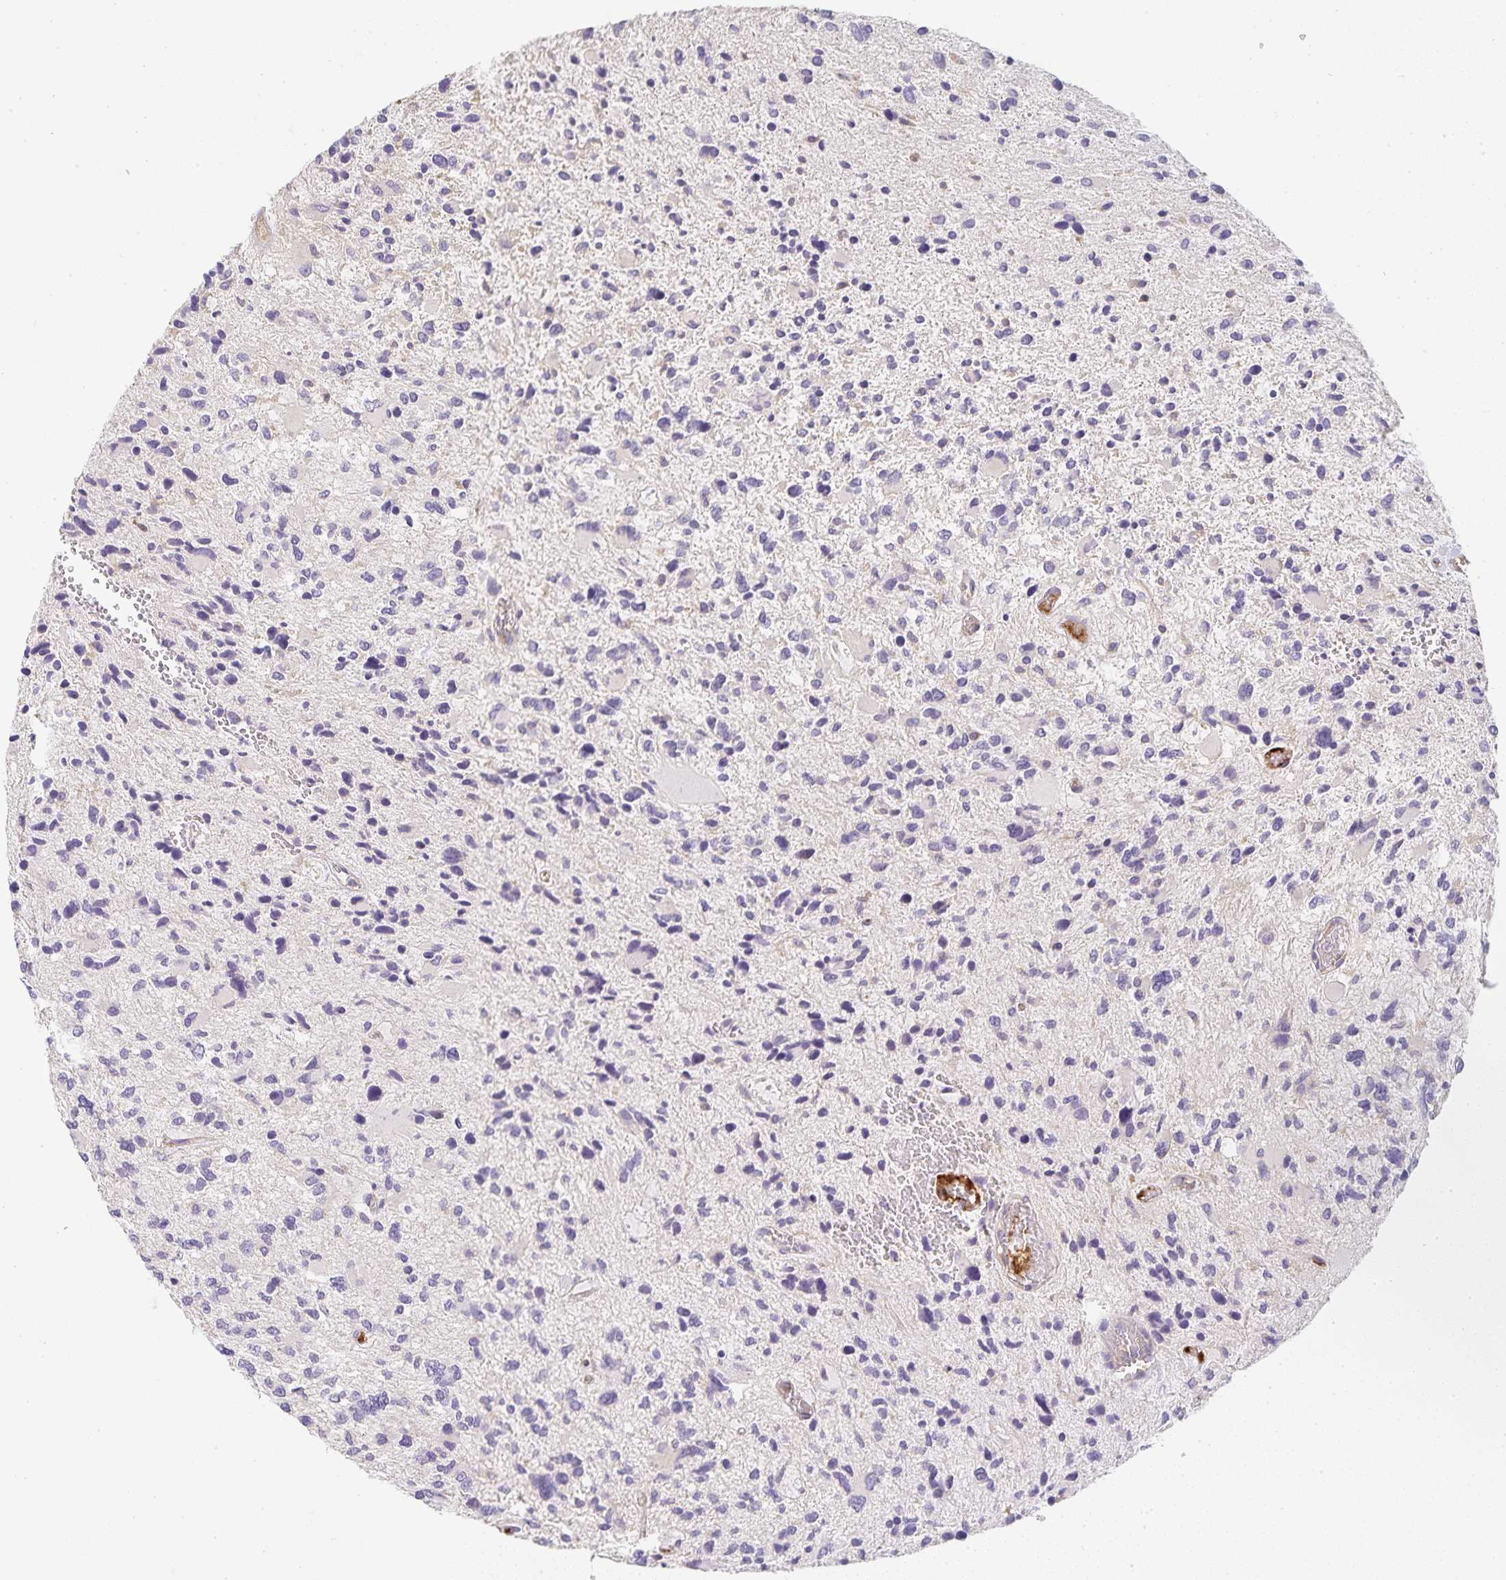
{"staining": {"intensity": "negative", "quantity": "none", "location": "none"}, "tissue": "glioma", "cell_type": "Tumor cells", "image_type": "cancer", "snomed": [{"axis": "morphology", "description": "Glioma, malignant, High grade"}, {"axis": "topography", "description": "Brain"}], "caption": "The immunohistochemistry (IHC) photomicrograph has no significant staining in tumor cells of glioma tissue.", "gene": "GATA3", "patient": {"sex": "female", "age": 11}}